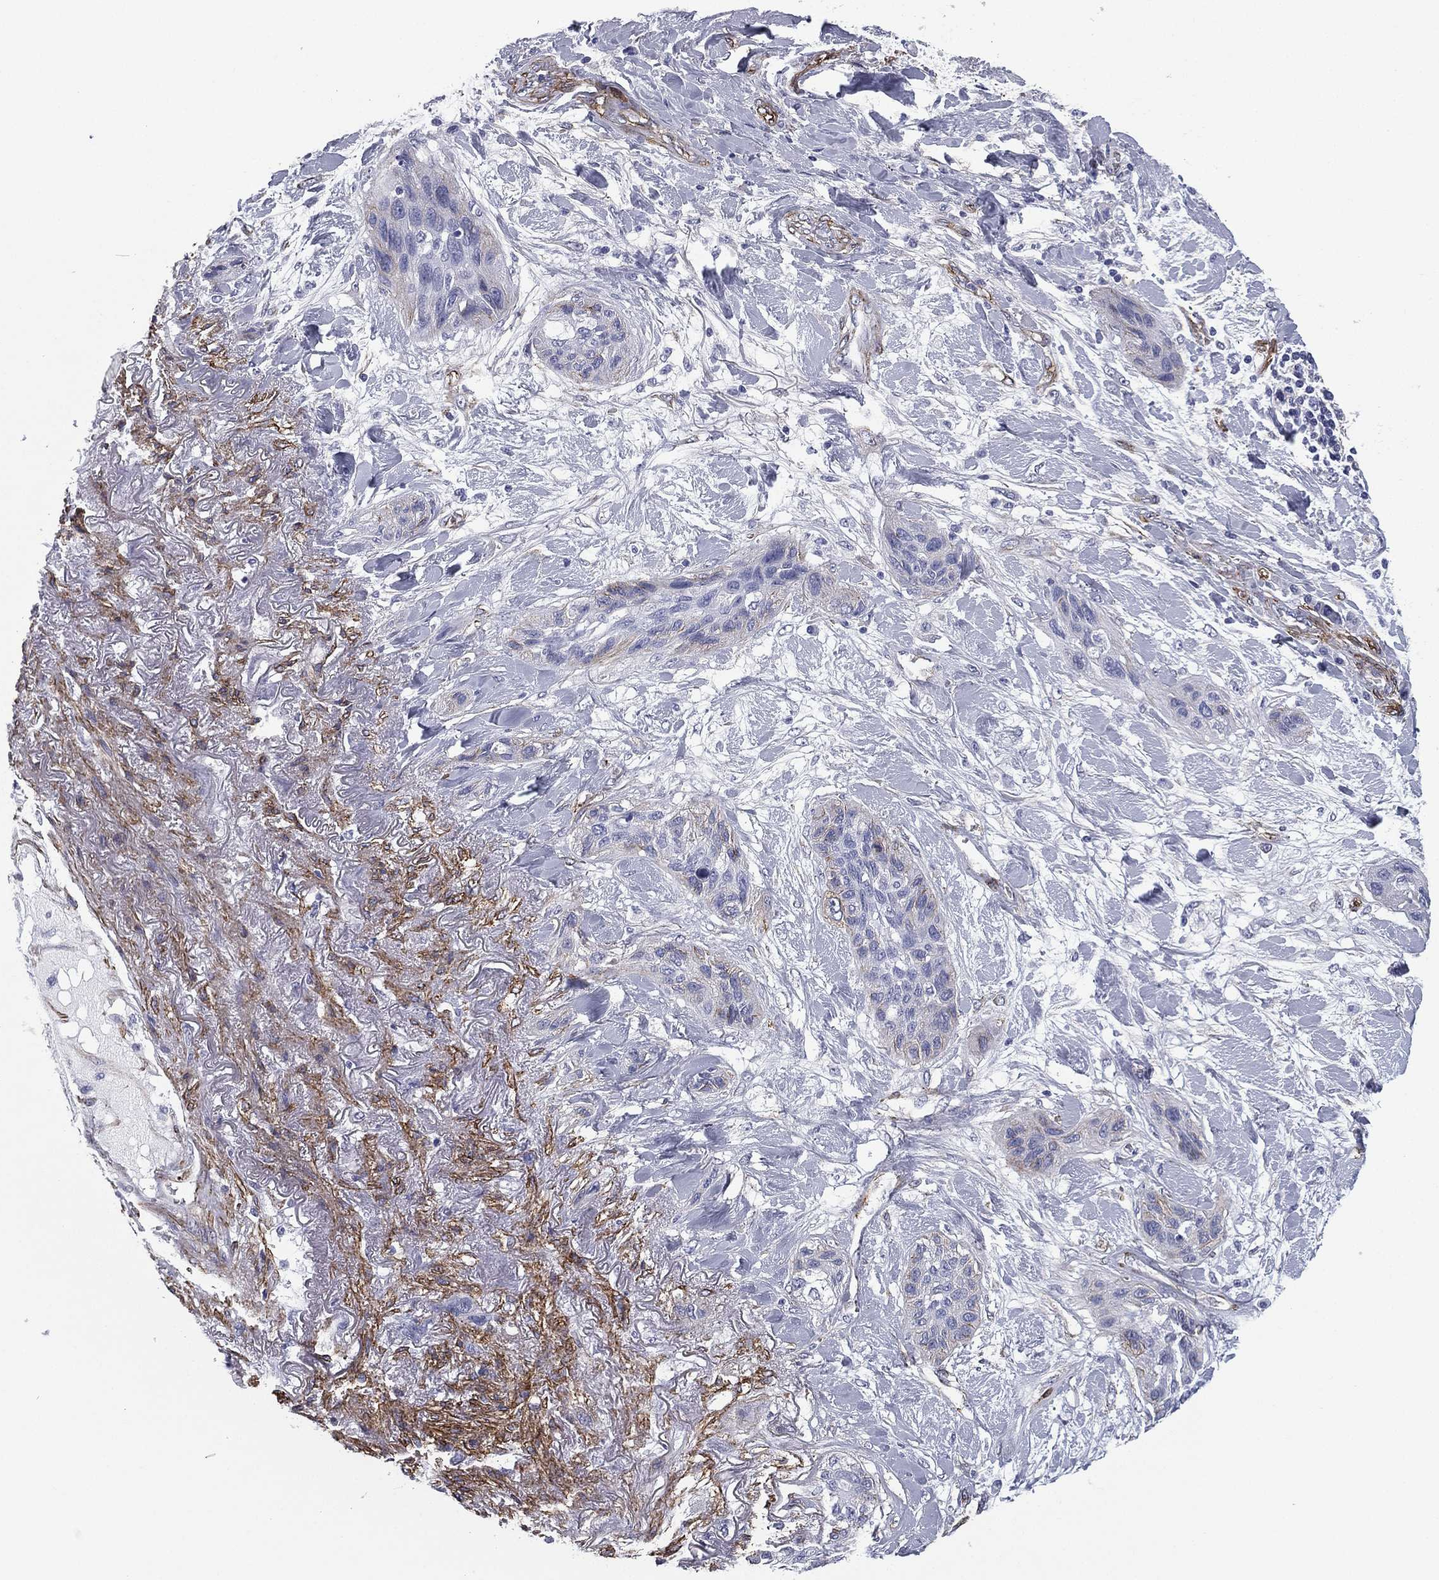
{"staining": {"intensity": "negative", "quantity": "none", "location": "none"}, "tissue": "lung cancer", "cell_type": "Tumor cells", "image_type": "cancer", "snomed": [{"axis": "morphology", "description": "Squamous cell carcinoma, NOS"}, {"axis": "topography", "description": "Lung"}], "caption": "A photomicrograph of human lung squamous cell carcinoma is negative for staining in tumor cells. (DAB immunohistochemistry (IHC) visualized using brightfield microscopy, high magnification).", "gene": "CAVIN3", "patient": {"sex": "female", "age": 70}}